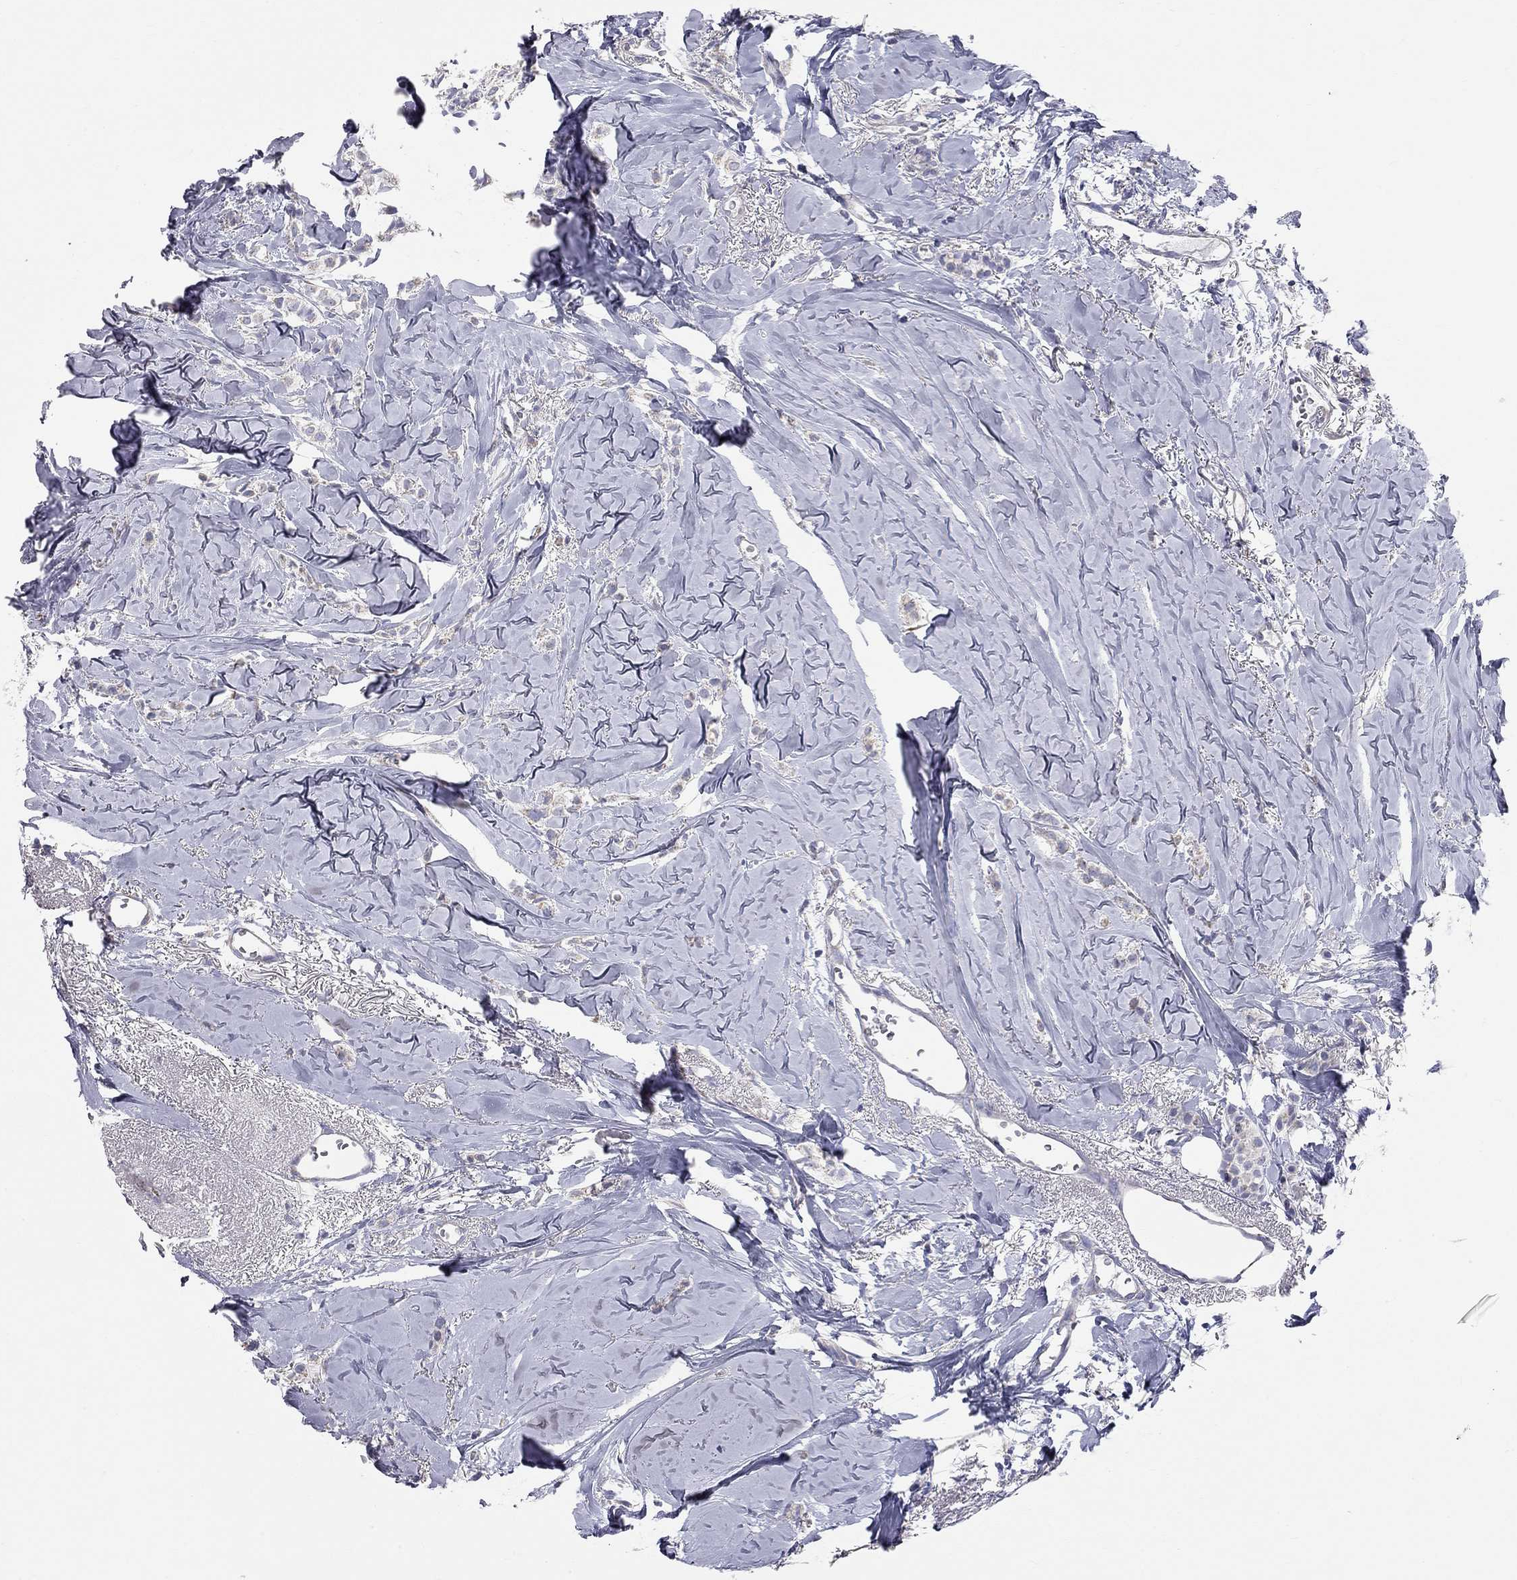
{"staining": {"intensity": "weak", "quantity": "25%-75%", "location": "cytoplasmic/membranous"}, "tissue": "breast cancer", "cell_type": "Tumor cells", "image_type": "cancer", "snomed": [{"axis": "morphology", "description": "Duct carcinoma"}, {"axis": "topography", "description": "Breast"}], "caption": "Approximately 25%-75% of tumor cells in breast cancer (intraductal carcinoma) show weak cytoplasmic/membranous protein positivity as visualized by brown immunohistochemical staining.", "gene": "CFAP161", "patient": {"sex": "female", "age": 85}}